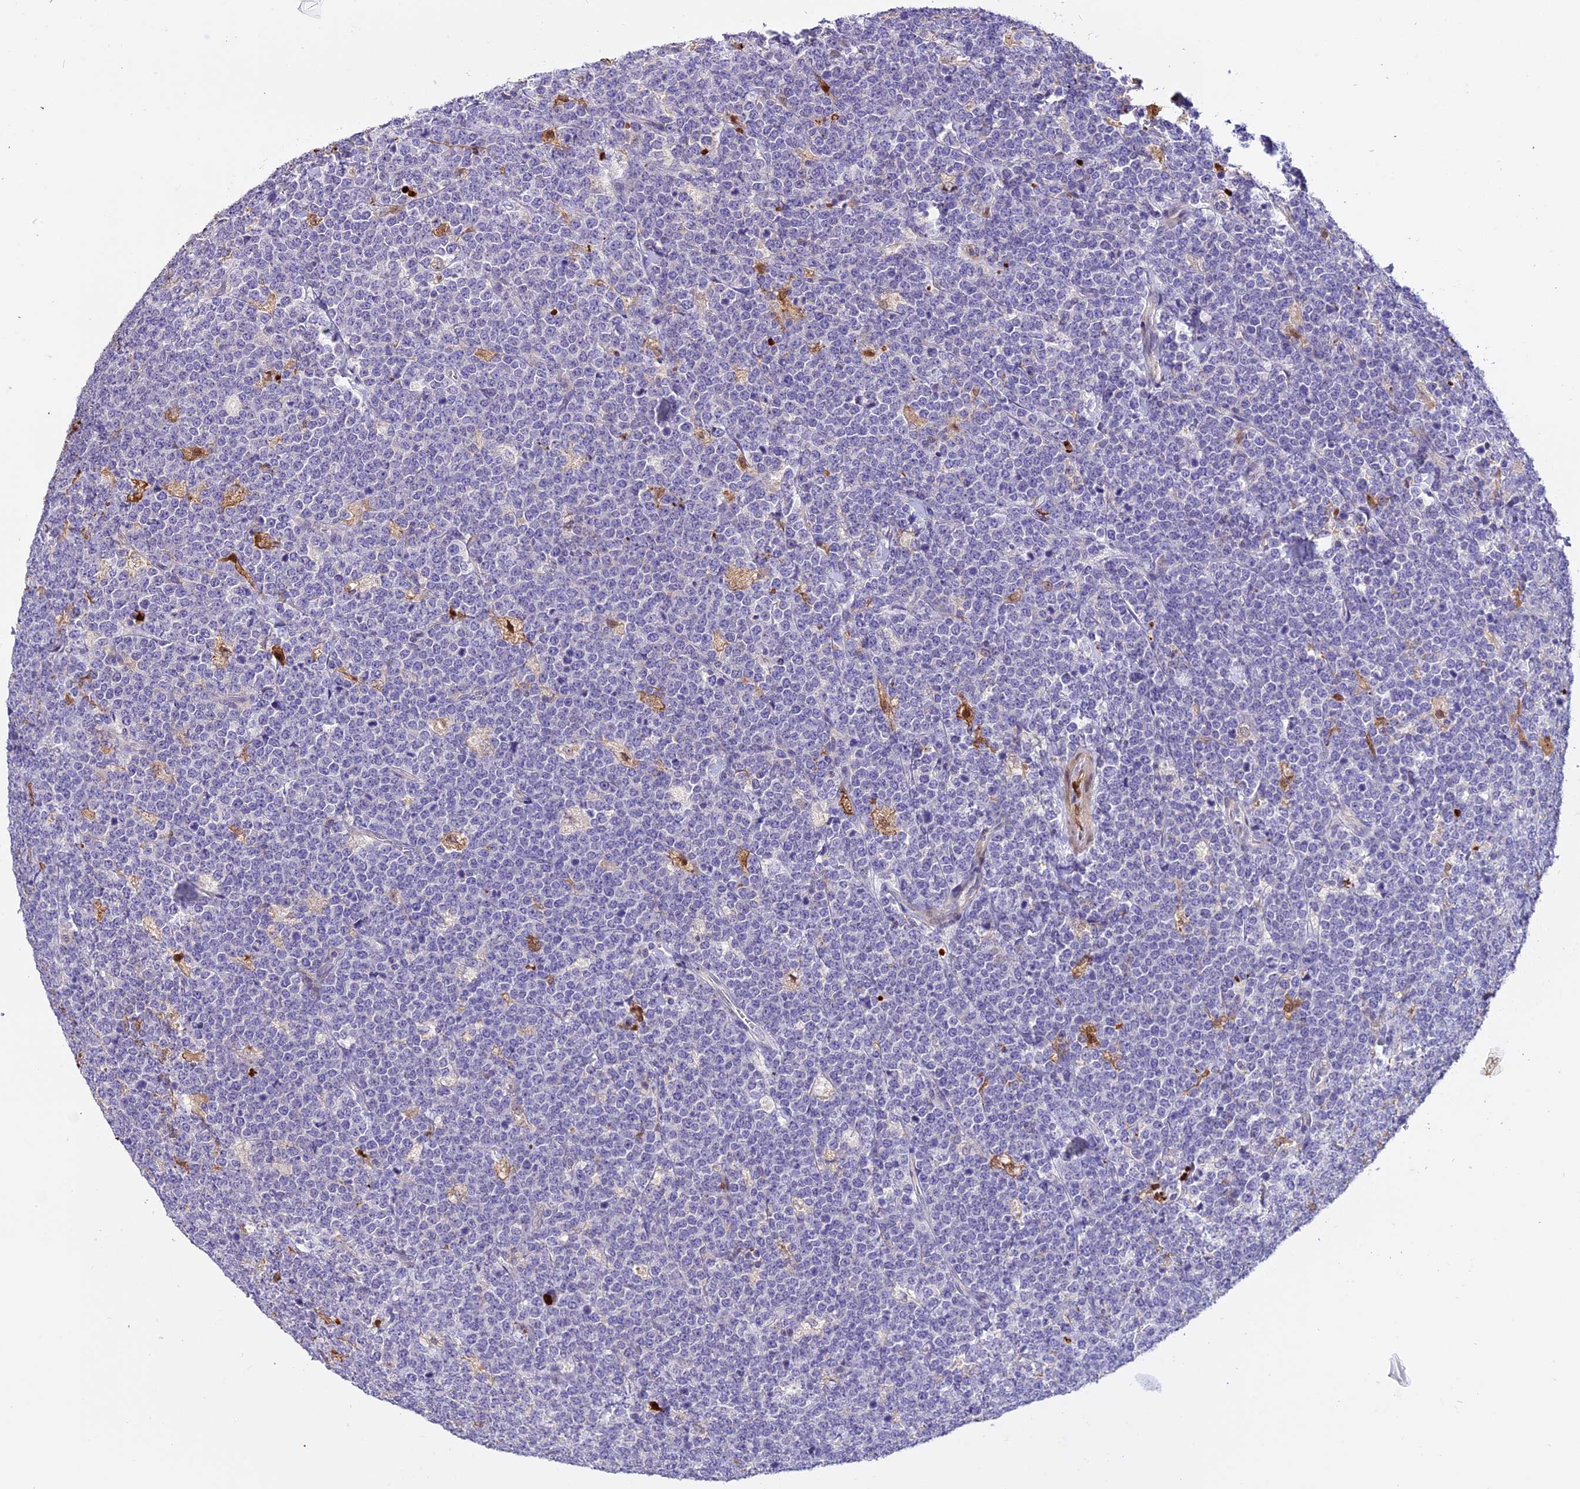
{"staining": {"intensity": "negative", "quantity": "none", "location": "none"}, "tissue": "lymphoma", "cell_type": "Tumor cells", "image_type": "cancer", "snomed": [{"axis": "morphology", "description": "Malignant lymphoma, non-Hodgkin's type, High grade"}, {"axis": "topography", "description": "Small intestine"}], "caption": "Image shows no significant protein expression in tumor cells of lymphoma. (Stains: DAB immunohistochemistry (IHC) with hematoxylin counter stain, Microscopy: brightfield microscopy at high magnification).", "gene": "MAP3K7CL", "patient": {"sex": "male", "age": 8}}